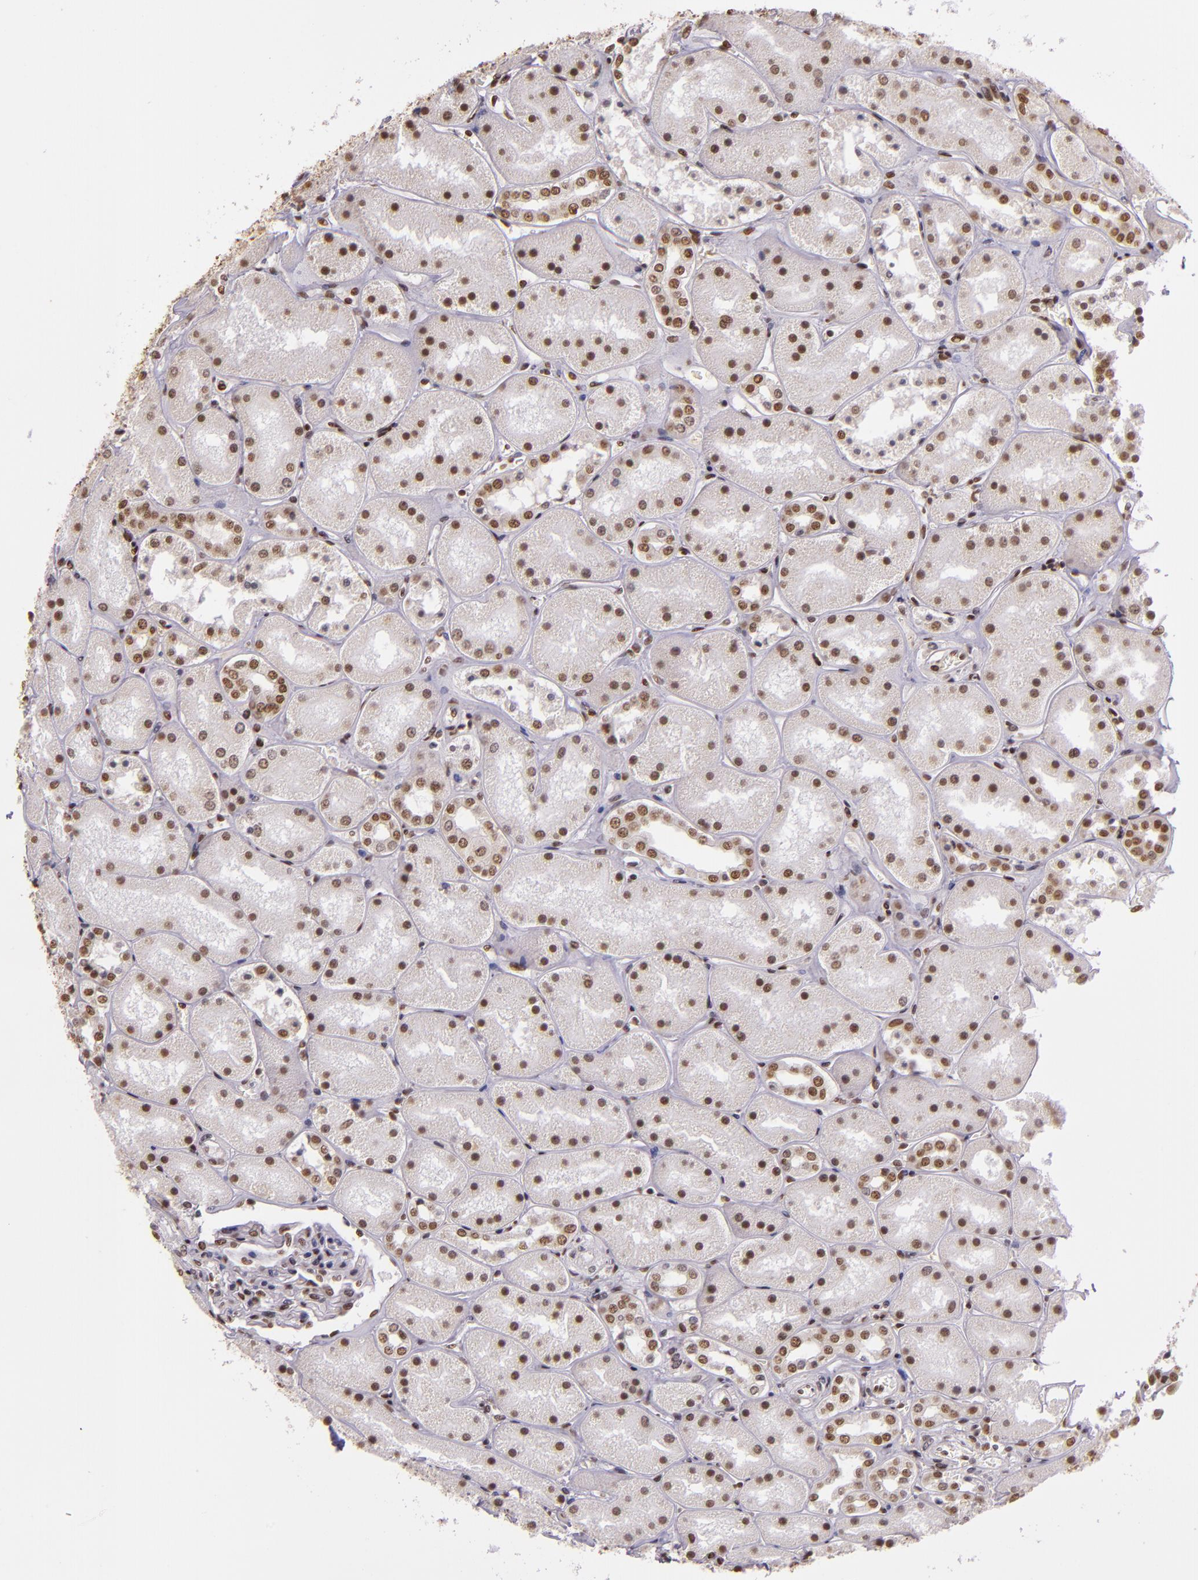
{"staining": {"intensity": "moderate", "quantity": ">75%", "location": "nuclear"}, "tissue": "kidney", "cell_type": "Cells in glomeruli", "image_type": "normal", "snomed": [{"axis": "morphology", "description": "Normal tissue, NOS"}, {"axis": "topography", "description": "Kidney"}], "caption": "Moderate nuclear protein expression is appreciated in about >75% of cells in glomeruli in kidney. (Brightfield microscopy of DAB IHC at high magnification).", "gene": "USF1", "patient": {"sex": "male", "age": 28}}